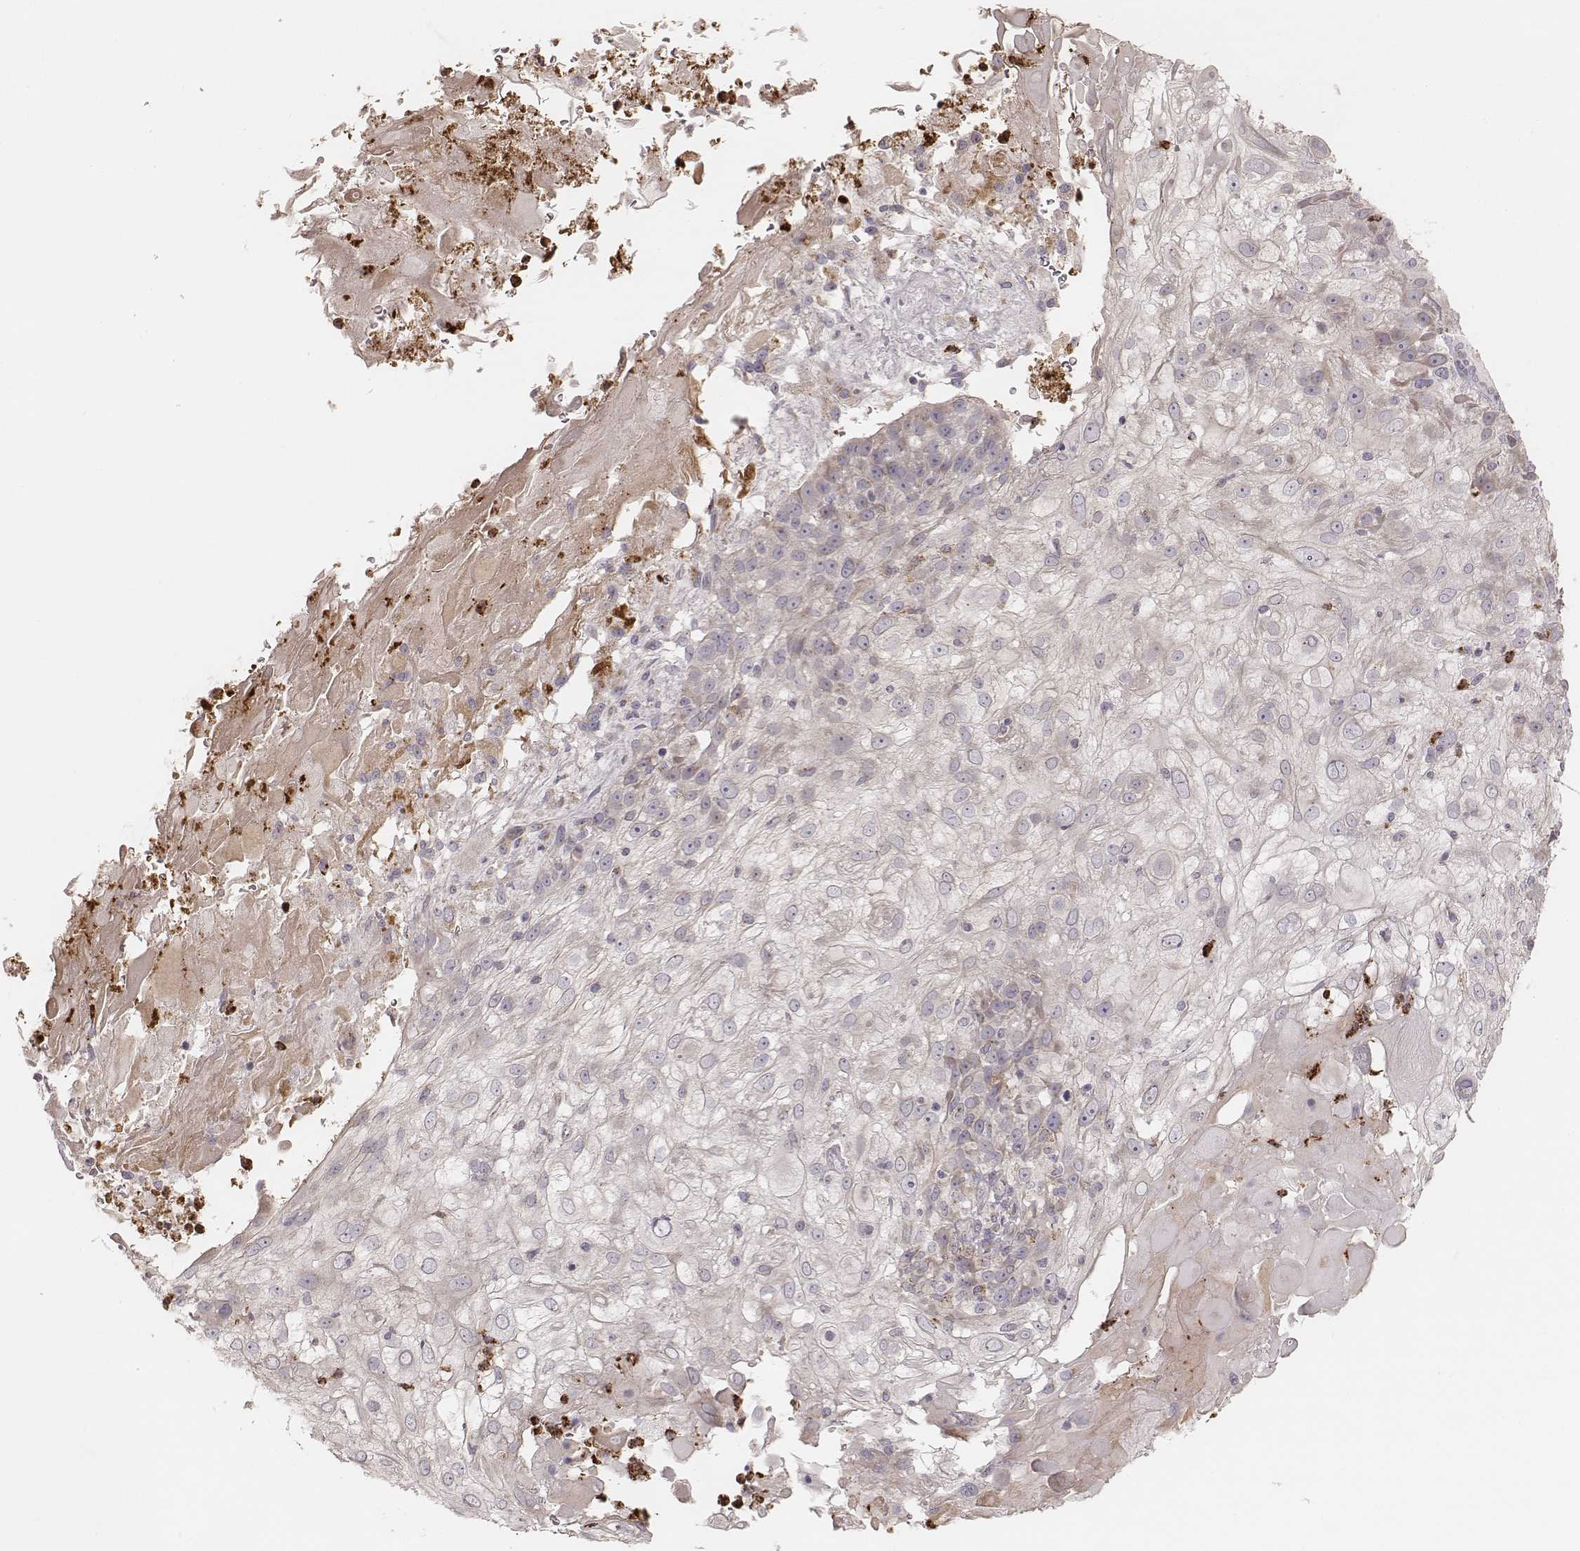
{"staining": {"intensity": "weak", "quantity": ">75%", "location": "cytoplasmic/membranous"}, "tissue": "skin cancer", "cell_type": "Tumor cells", "image_type": "cancer", "snomed": [{"axis": "morphology", "description": "Normal tissue, NOS"}, {"axis": "morphology", "description": "Squamous cell carcinoma, NOS"}, {"axis": "topography", "description": "Skin"}], "caption": "The immunohistochemical stain shows weak cytoplasmic/membranous expression in tumor cells of skin squamous cell carcinoma tissue. The protein is stained brown, and the nuclei are stained in blue (DAB IHC with brightfield microscopy, high magnification).", "gene": "ABCA7", "patient": {"sex": "female", "age": 83}}